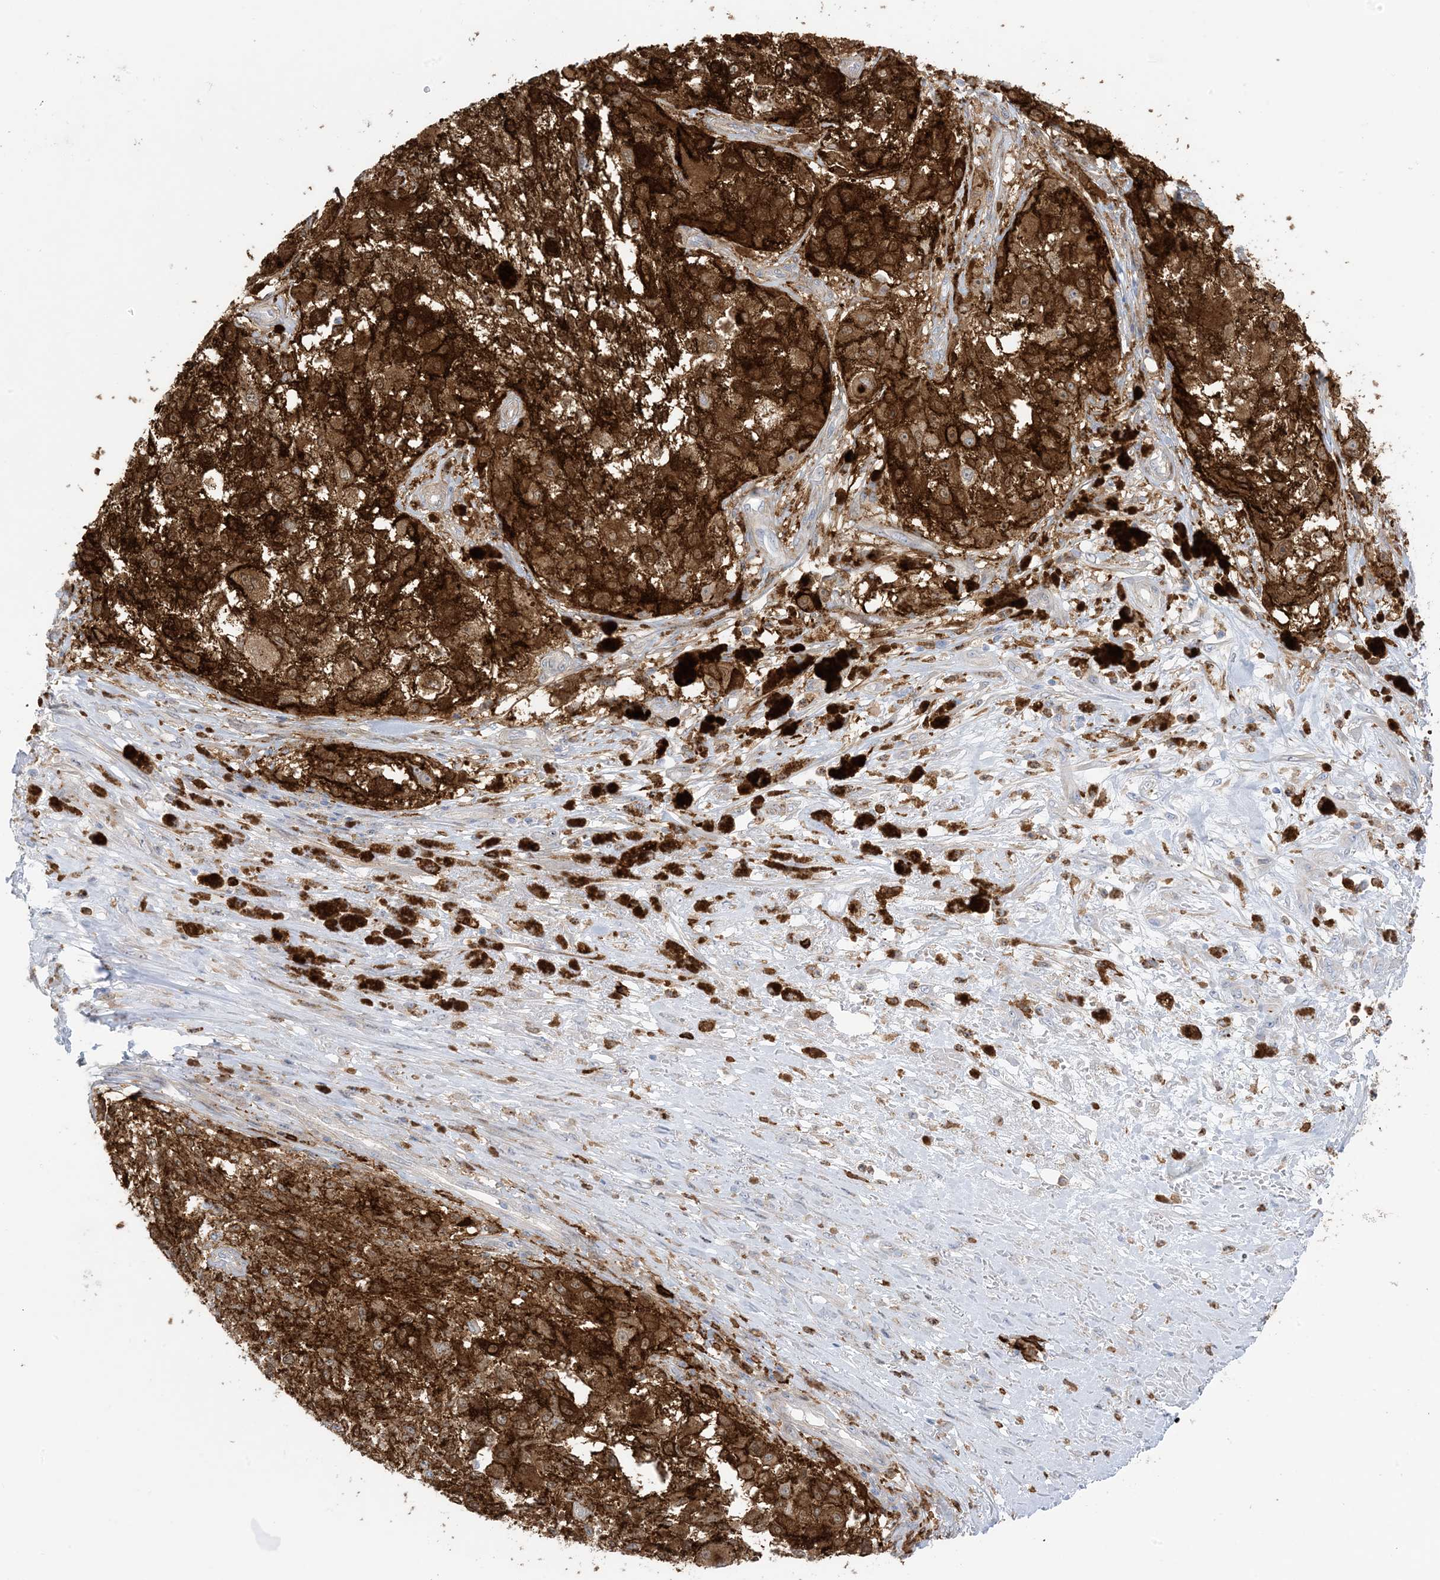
{"staining": {"intensity": "strong", "quantity": ">75%", "location": "cytoplasmic/membranous"}, "tissue": "melanoma", "cell_type": "Tumor cells", "image_type": "cancer", "snomed": [{"axis": "morphology", "description": "Necrosis, NOS"}, {"axis": "morphology", "description": "Malignant melanoma, NOS"}, {"axis": "topography", "description": "Skin"}], "caption": "The photomicrograph displays a brown stain indicating the presence of a protein in the cytoplasmic/membranous of tumor cells in melanoma. The protein is stained brown, and the nuclei are stained in blue (DAB (3,3'-diaminobenzidine) IHC with brightfield microscopy, high magnification).", "gene": "ICMT", "patient": {"sex": "female", "age": 87}}